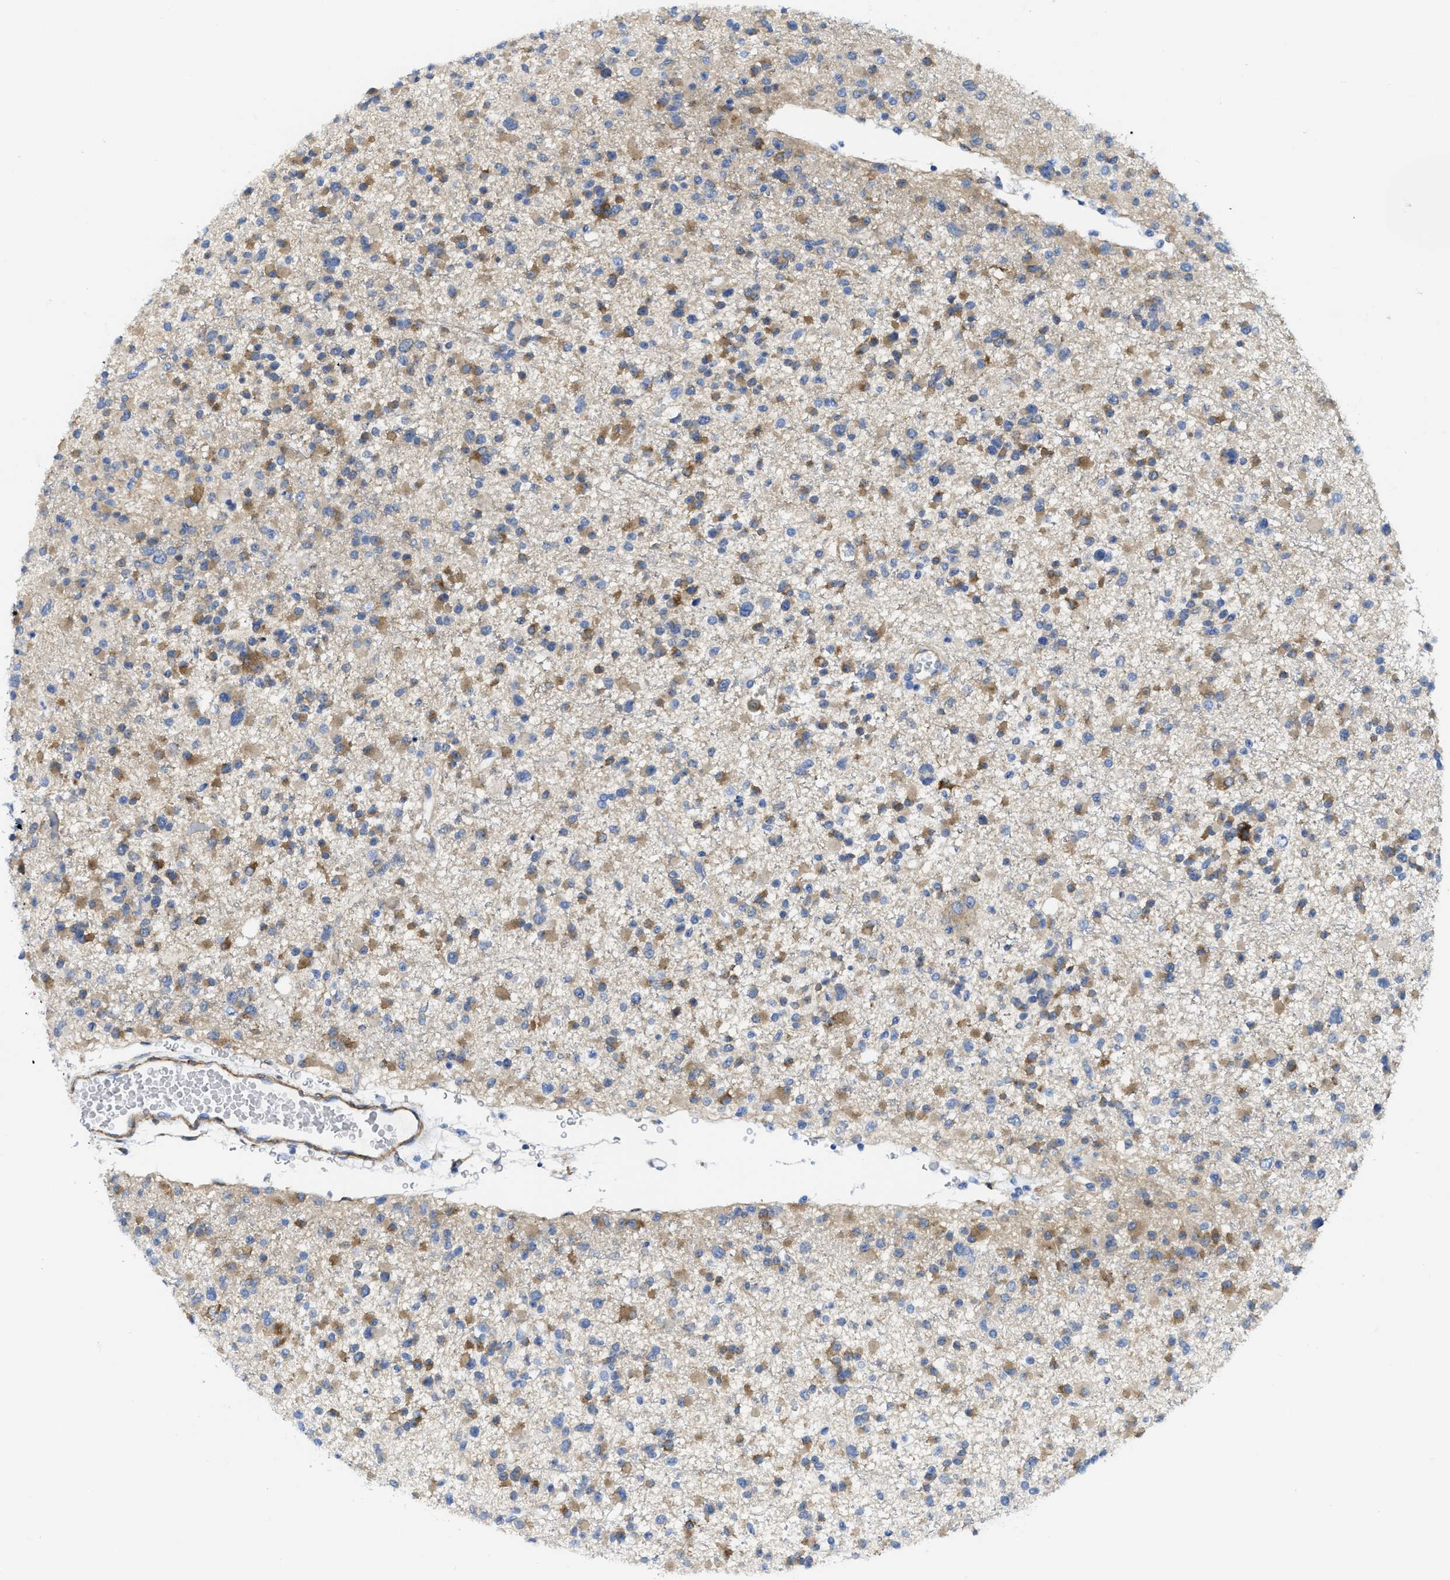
{"staining": {"intensity": "moderate", "quantity": ">75%", "location": "cytoplasmic/membranous"}, "tissue": "glioma", "cell_type": "Tumor cells", "image_type": "cancer", "snomed": [{"axis": "morphology", "description": "Glioma, malignant, Low grade"}, {"axis": "topography", "description": "Brain"}], "caption": "Human glioma stained with a protein marker displays moderate staining in tumor cells.", "gene": "TUB", "patient": {"sex": "female", "age": 22}}